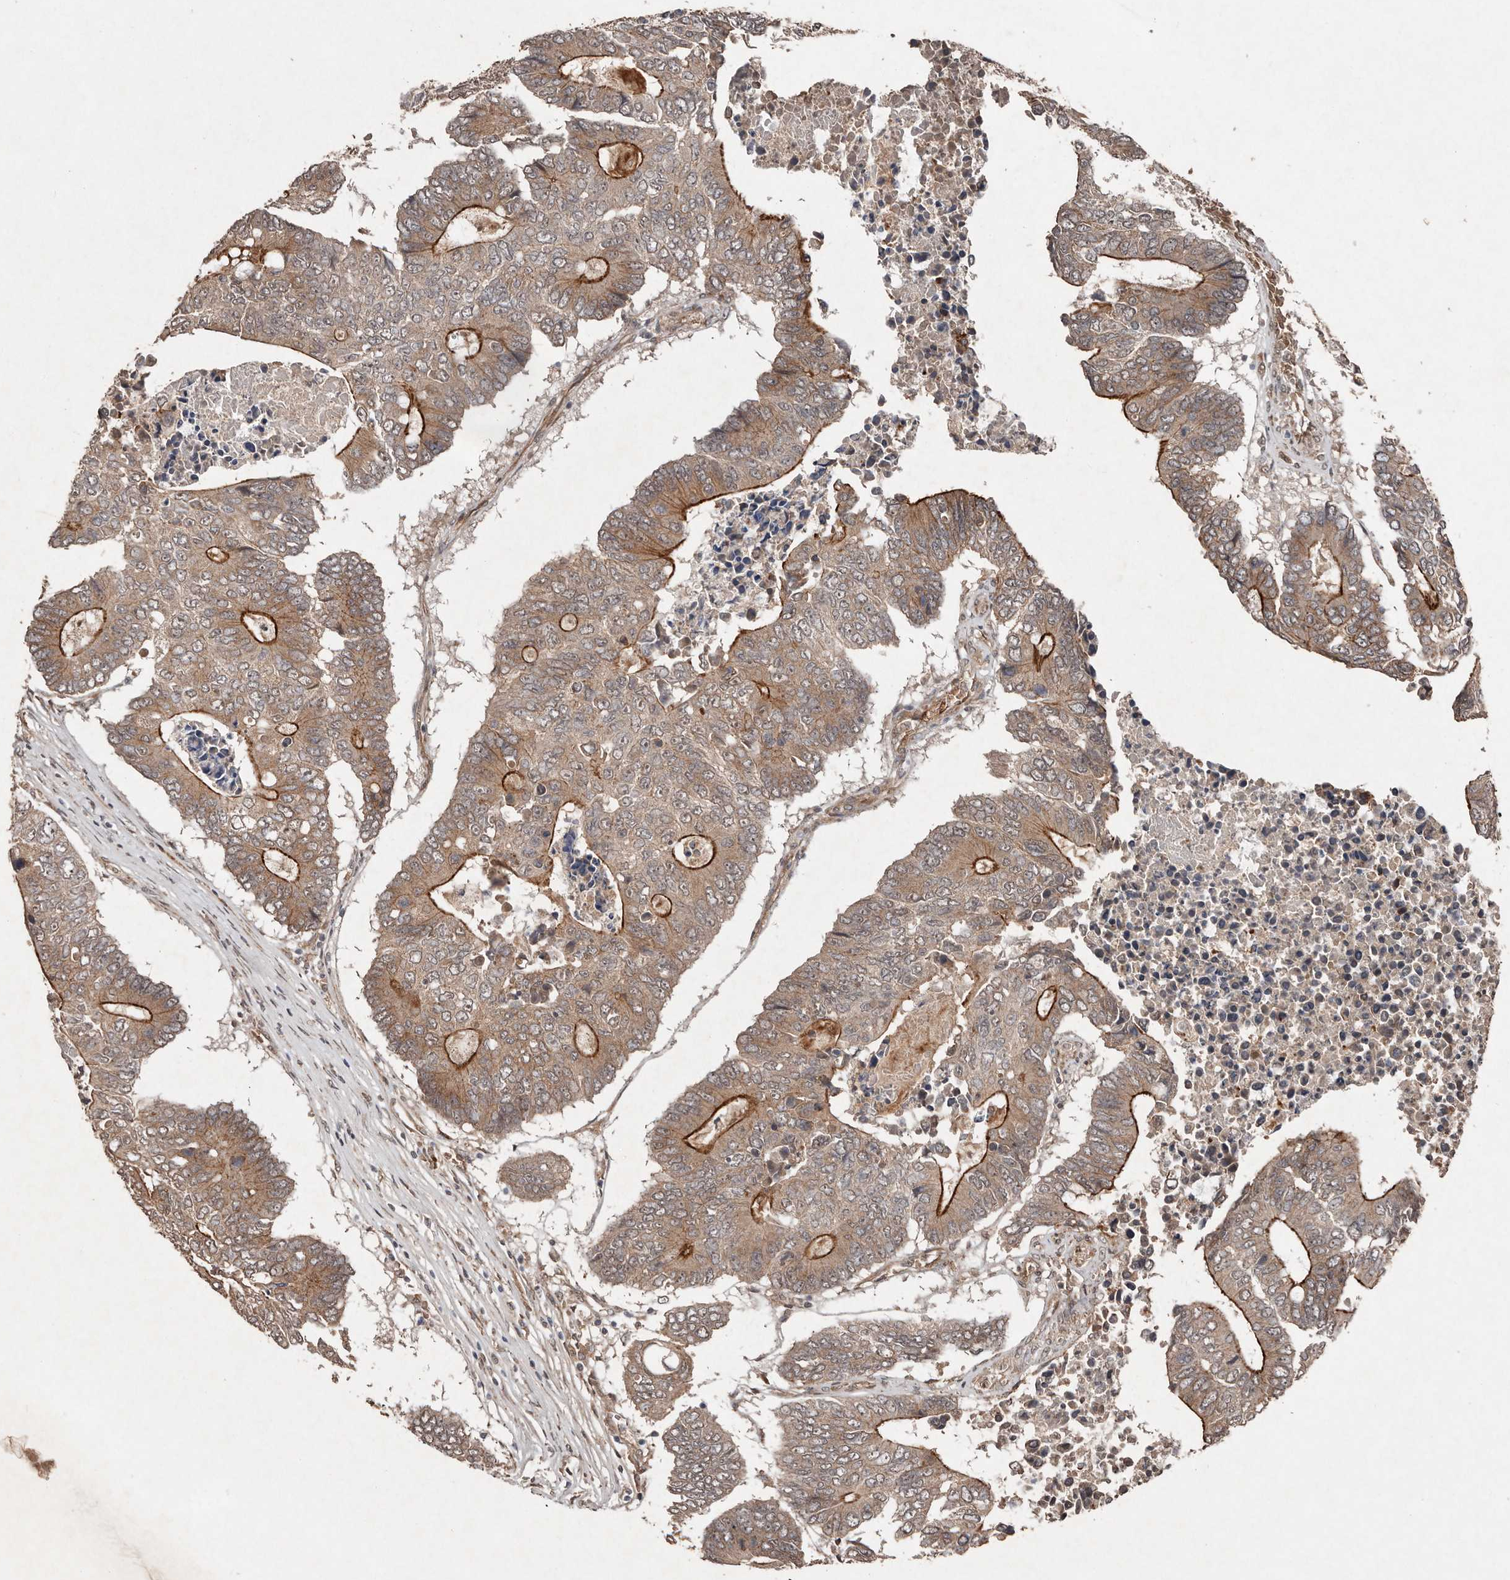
{"staining": {"intensity": "strong", "quantity": "25%-75%", "location": "cytoplasmic/membranous"}, "tissue": "colorectal cancer", "cell_type": "Tumor cells", "image_type": "cancer", "snomed": [{"axis": "morphology", "description": "Adenocarcinoma, NOS"}, {"axis": "topography", "description": "Colon"}], "caption": "Colorectal cancer (adenocarcinoma) was stained to show a protein in brown. There is high levels of strong cytoplasmic/membranous staining in approximately 25%-75% of tumor cells.", "gene": "DIP2C", "patient": {"sex": "male", "age": 87}}